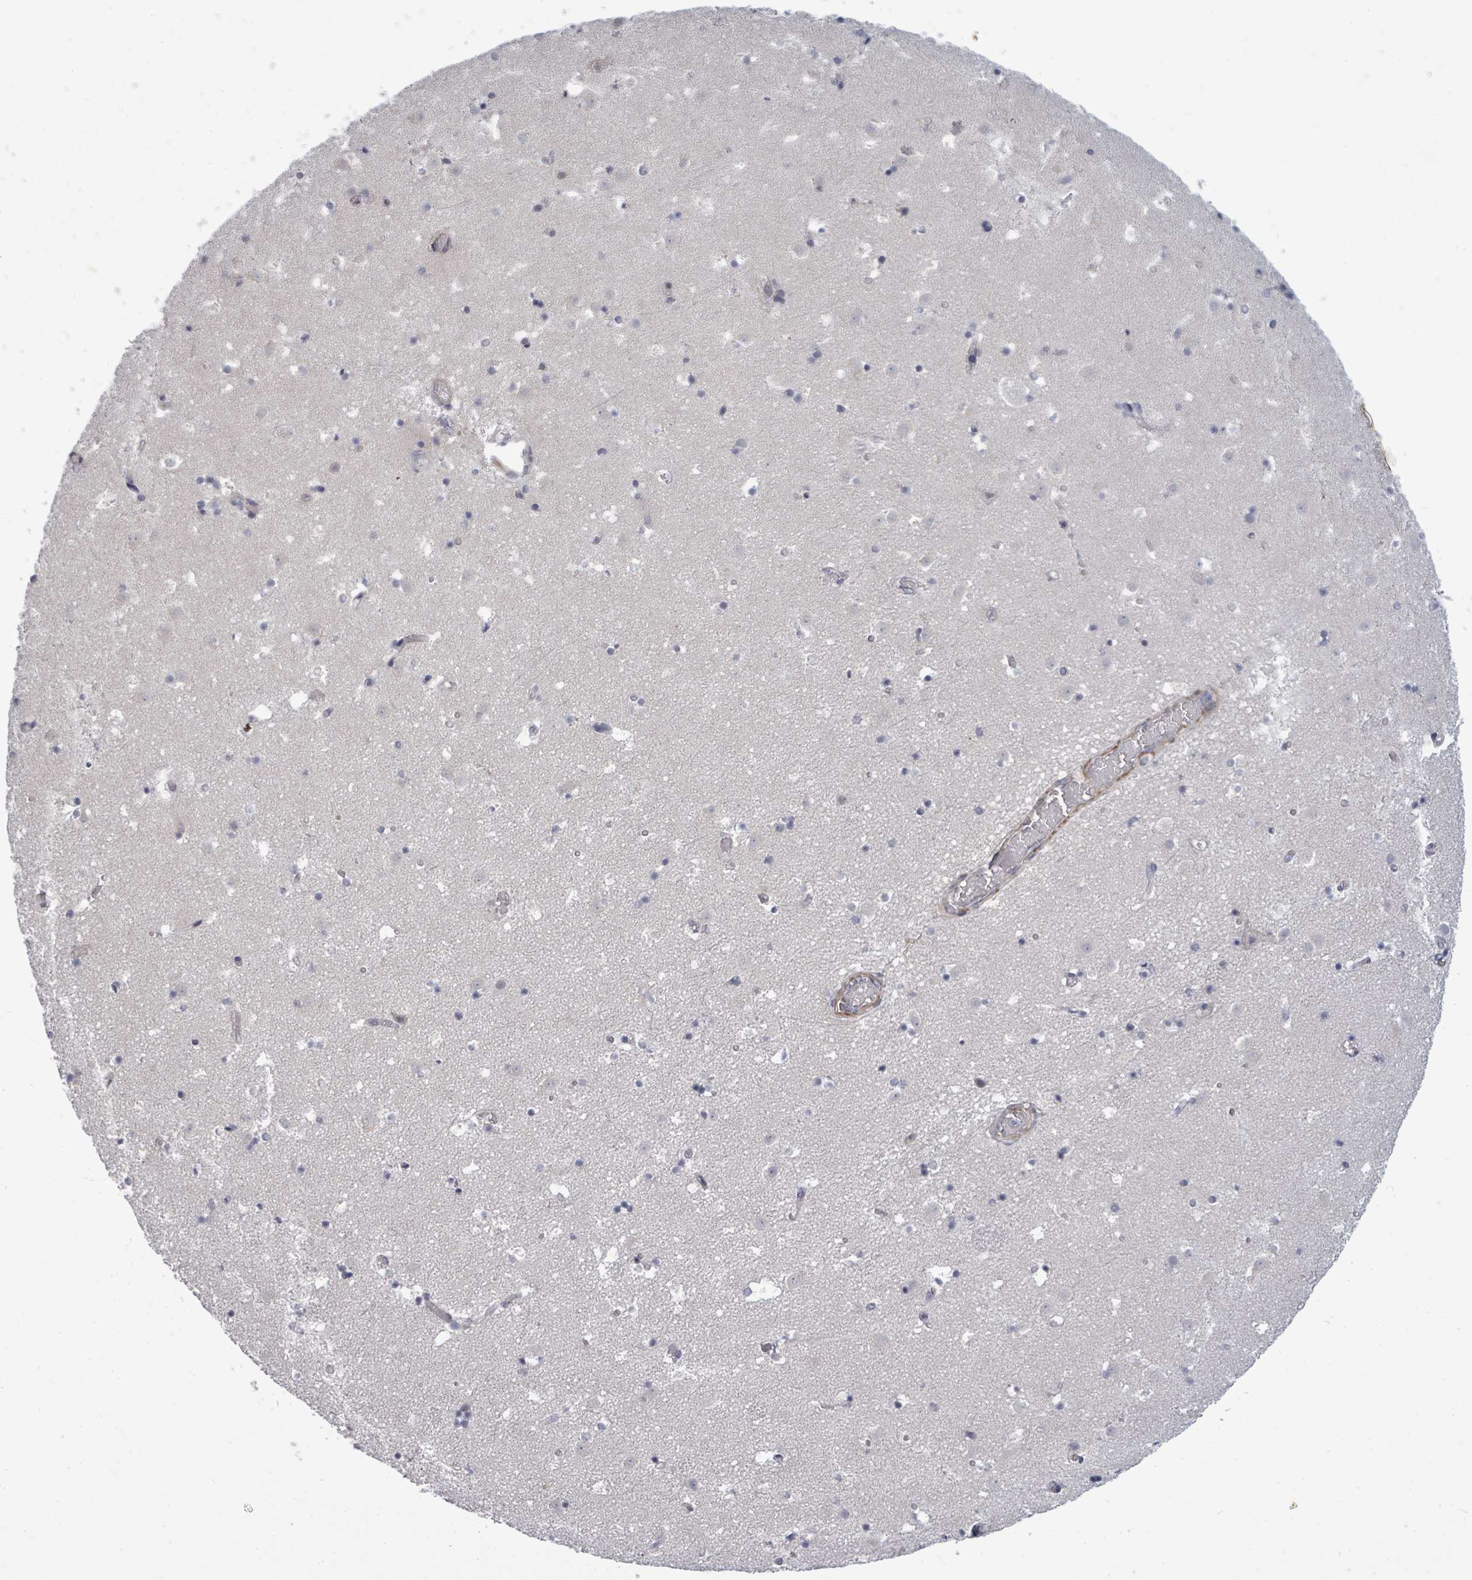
{"staining": {"intensity": "negative", "quantity": "none", "location": "none"}, "tissue": "caudate", "cell_type": "Glial cells", "image_type": "normal", "snomed": [{"axis": "morphology", "description": "Normal tissue, NOS"}, {"axis": "topography", "description": "Lateral ventricle wall"}], "caption": "This is a photomicrograph of IHC staining of normal caudate, which shows no positivity in glial cells.", "gene": "PTPN20", "patient": {"sex": "male", "age": 25}}